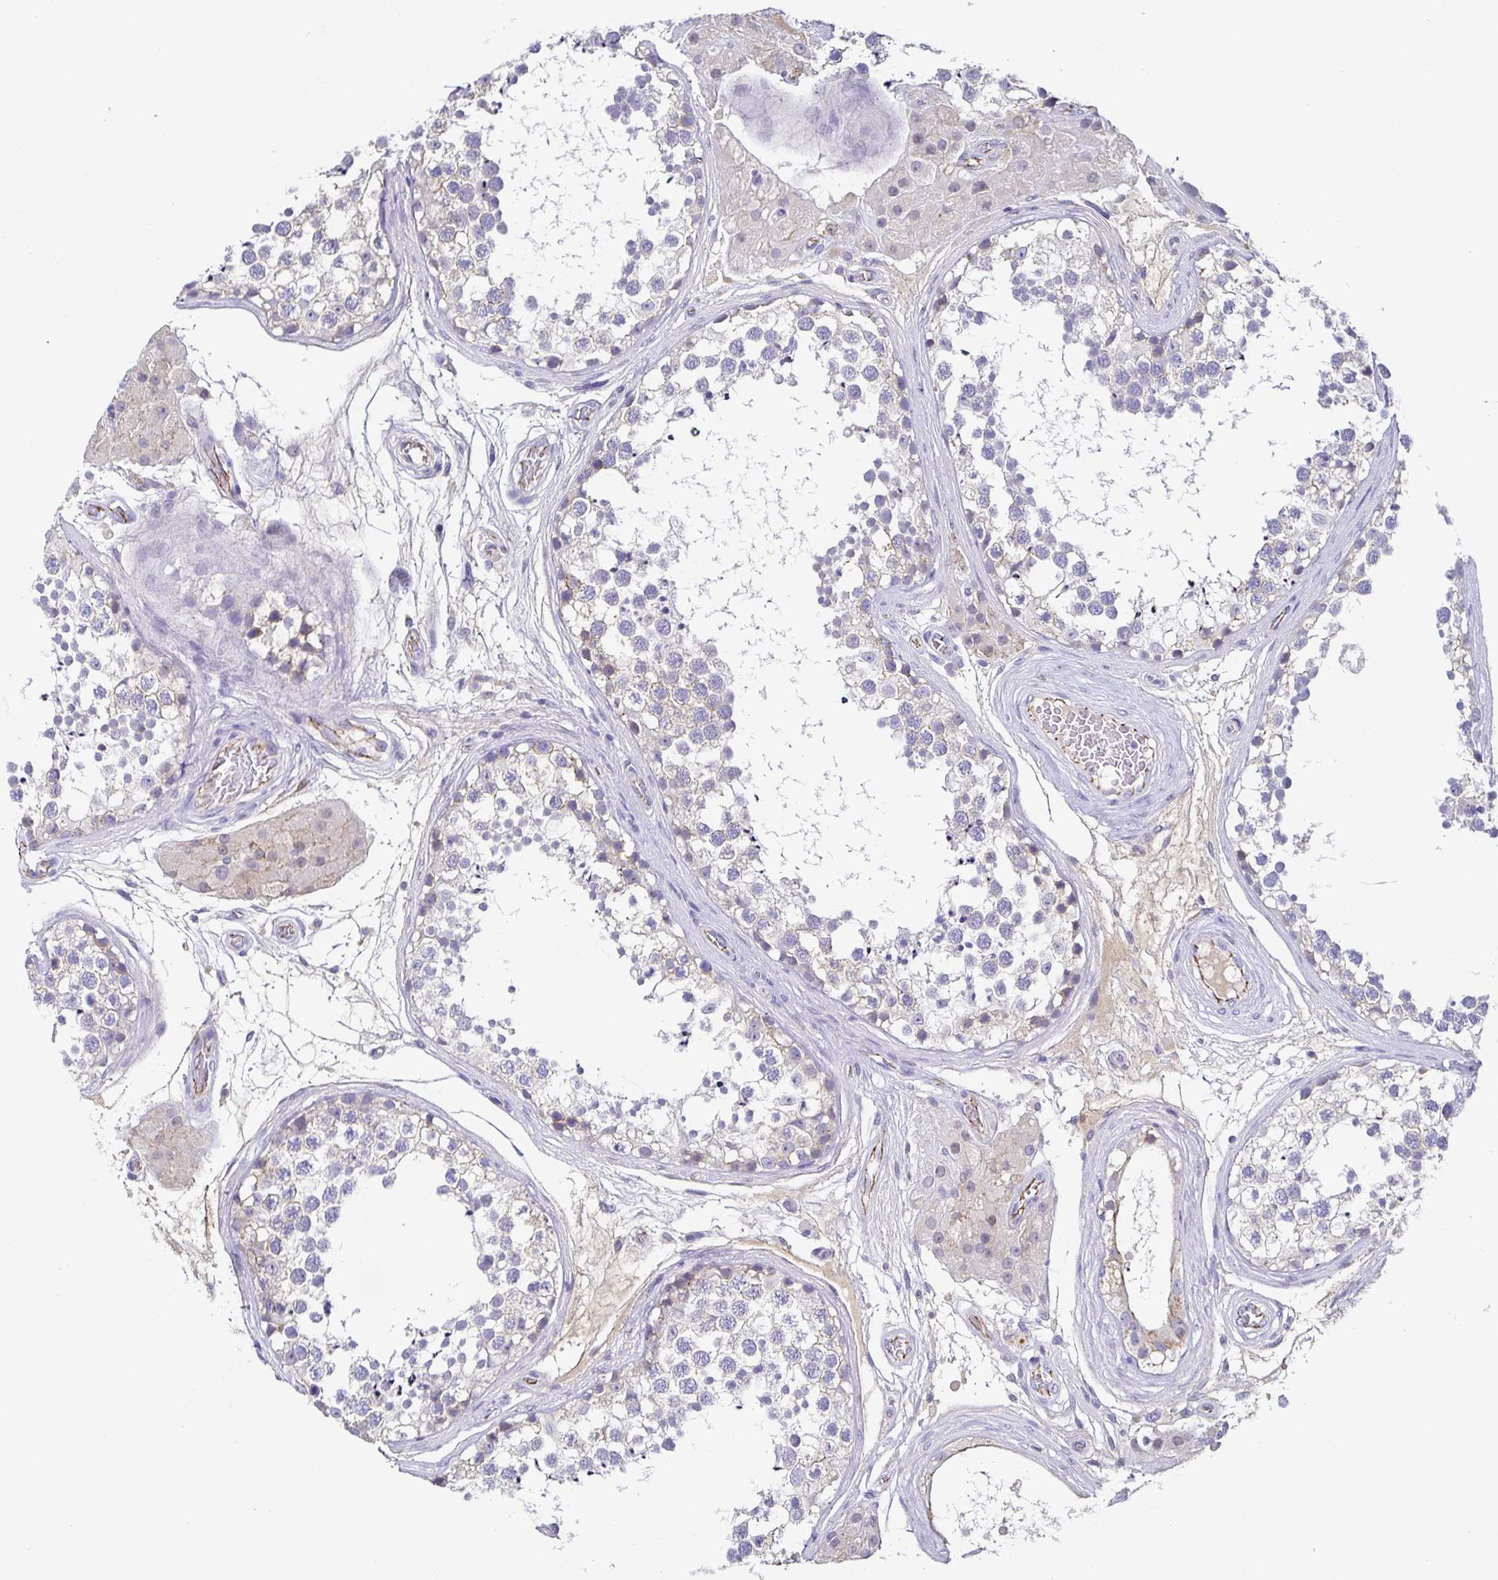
{"staining": {"intensity": "weak", "quantity": "<25%", "location": "cytoplasmic/membranous"}, "tissue": "testis", "cell_type": "Cells in seminiferous ducts", "image_type": "normal", "snomed": [{"axis": "morphology", "description": "Normal tissue, NOS"}, {"axis": "morphology", "description": "Seminoma, NOS"}, {"axis": "topography", "description": "Testis"}], "caption": "This histopathology image is of normal testis stained with immunohistochemistry (IHC) to label a protein in brown with the nuclei are counter-stained blue. There is no expression in cells in seminiferous ducts.", "gene": "PIWIL3", "patient": {"sex": "male", "age": 65}}